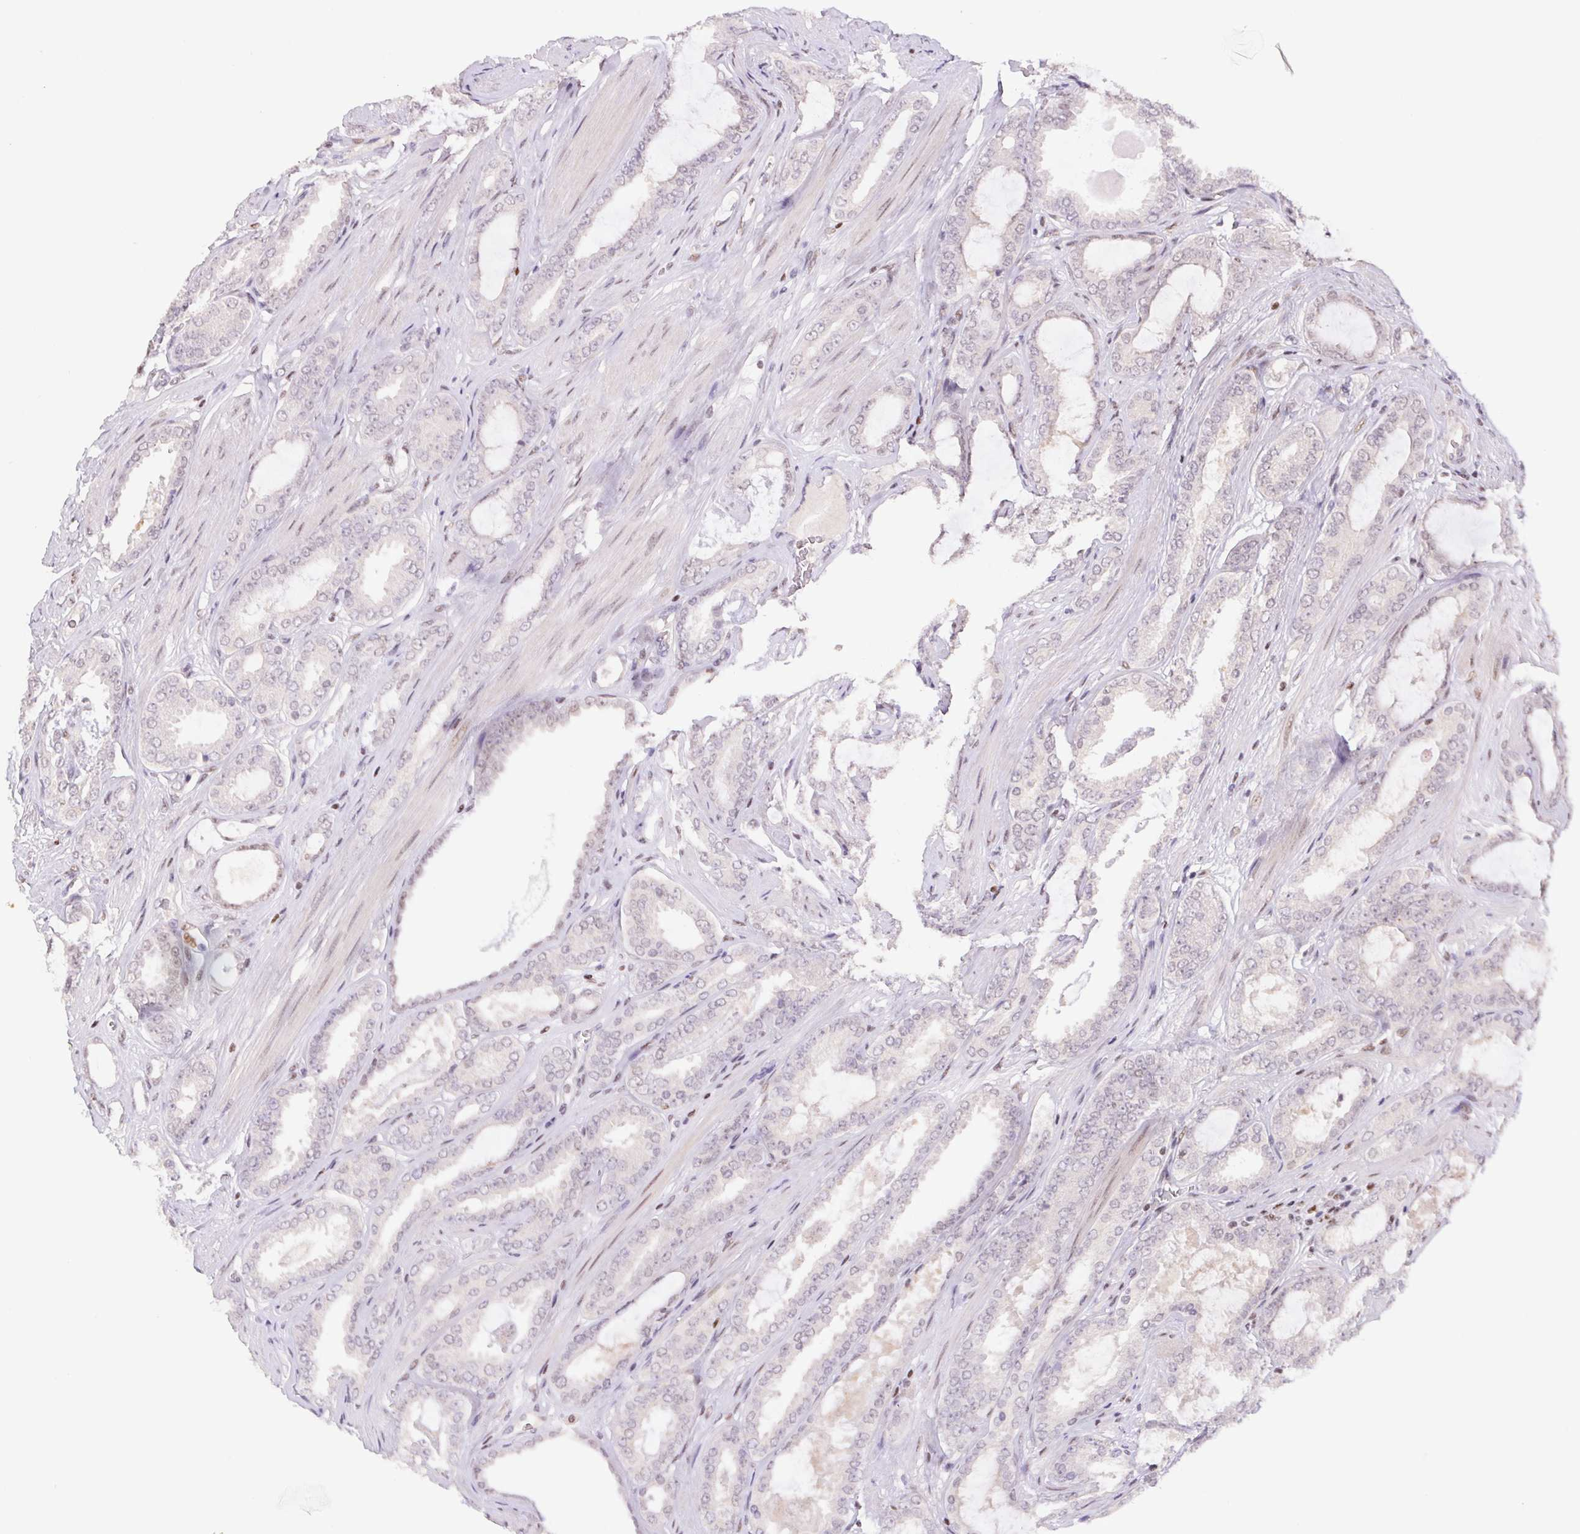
{"staining": {"intensity": "weak", "quantity": "<25%", "location": "nuclear"}, "tissue": "prostate cancer", "cell_type": "Tumor cells", "image_type": "cancer", "snomed": [{"axis": "morphology", "description": "Adenocarcinoma, High grade"}, {"axis": "topography", "description": "Prostate"}], "caption": "Prostate cancer stained for a protein using IHC displays no staining tumor cells.", "gene": "TRERF1", "patient": {"sex": "male", "age": 63}}